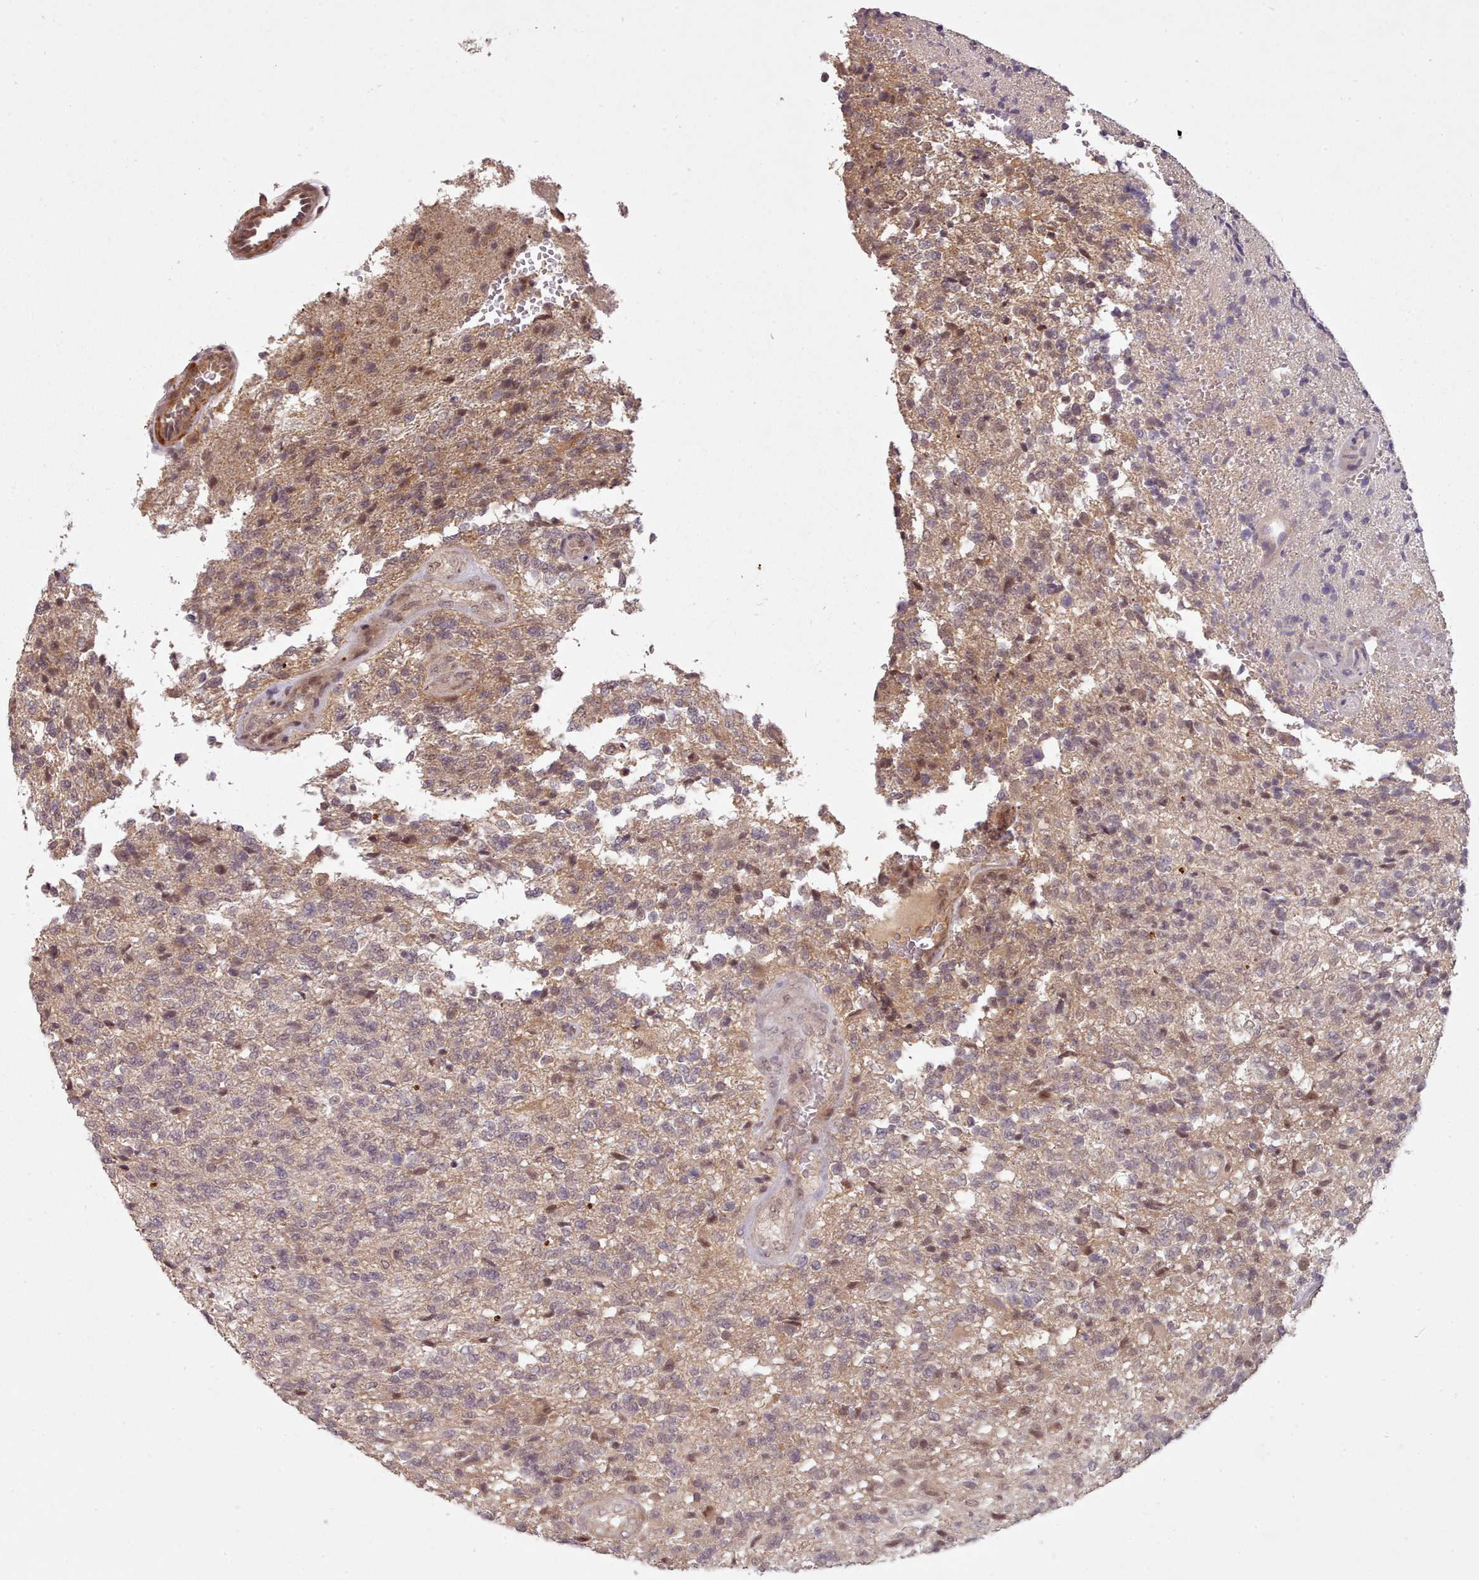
{"staining": {"intensity": "moderate", "quantity": "<25%", "location": "cytoplasmic/membranous,nuclear"}, "tissue": "glioma", "cell_type": "Tumor cells", "image_type": "cancer", "snomed": [{"axis": "morphology", "description": "Glioma, malignant, High grade"}, {"axis": "topography", "description": "Brain"}], "caption": "Immunohistochemical staining of malignant glioma (high-grade) exhibits low levels of moderate cytoplasmic/membranous and nuclear positivity in approximately <25% of tumor cells.", "gene": "CDC6", "patient": {"sex": "male", "age": 56}}